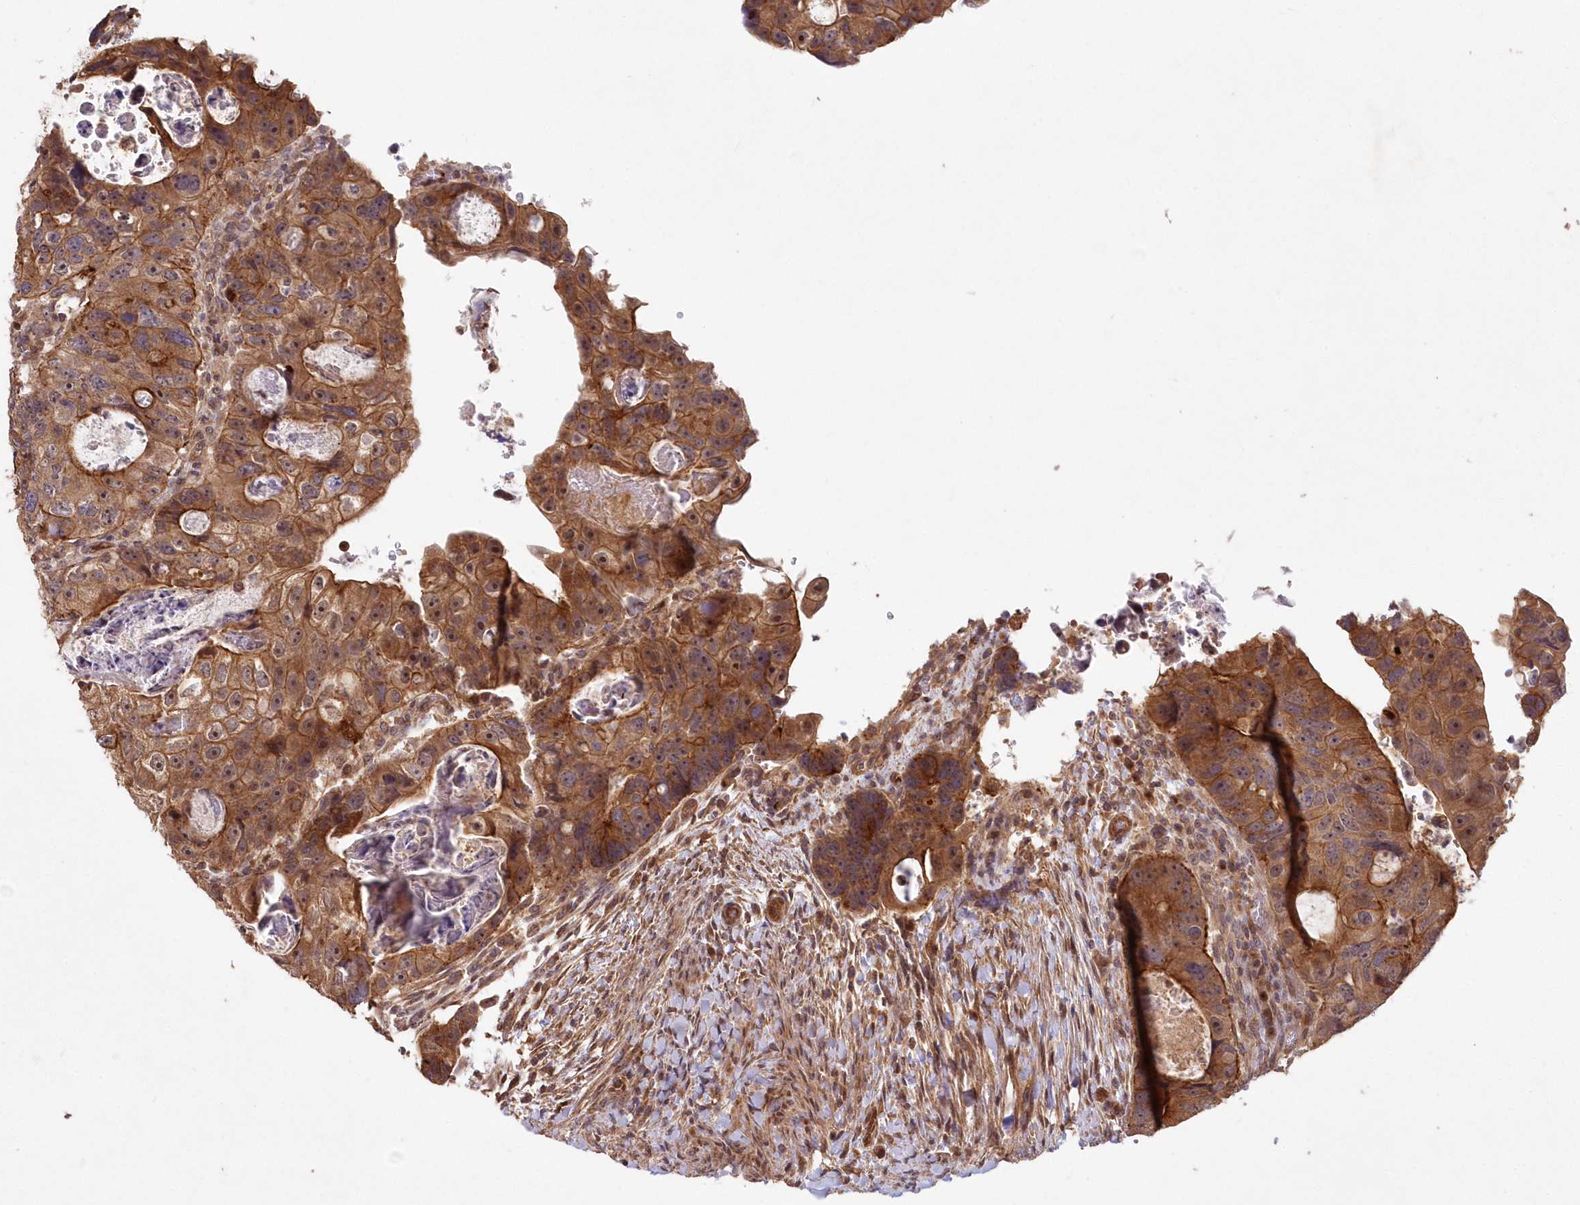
{"staining": {"intensity": "strong", "quantity": ">75%", "location": "cytoplasmic/membranous,nuclear"}, "tissue": "colorectal cancer", "cell_type": "Tumor cells", "image_type": "cancer", "snomed": [{"axis": "morphology", "description": "Adenocarcinoma, NOS"}, {"axis": "topography", "description": "Rectum"}], "caption": "Protein expression analysis of human colorectal cancer (adenocarcinoma) reveals strong cytoplasmic/membranous and nuclear staining in about >75% of tumor cells.", "gene": "HYCC2", "patient": {"sex": "male", "age": 59}}